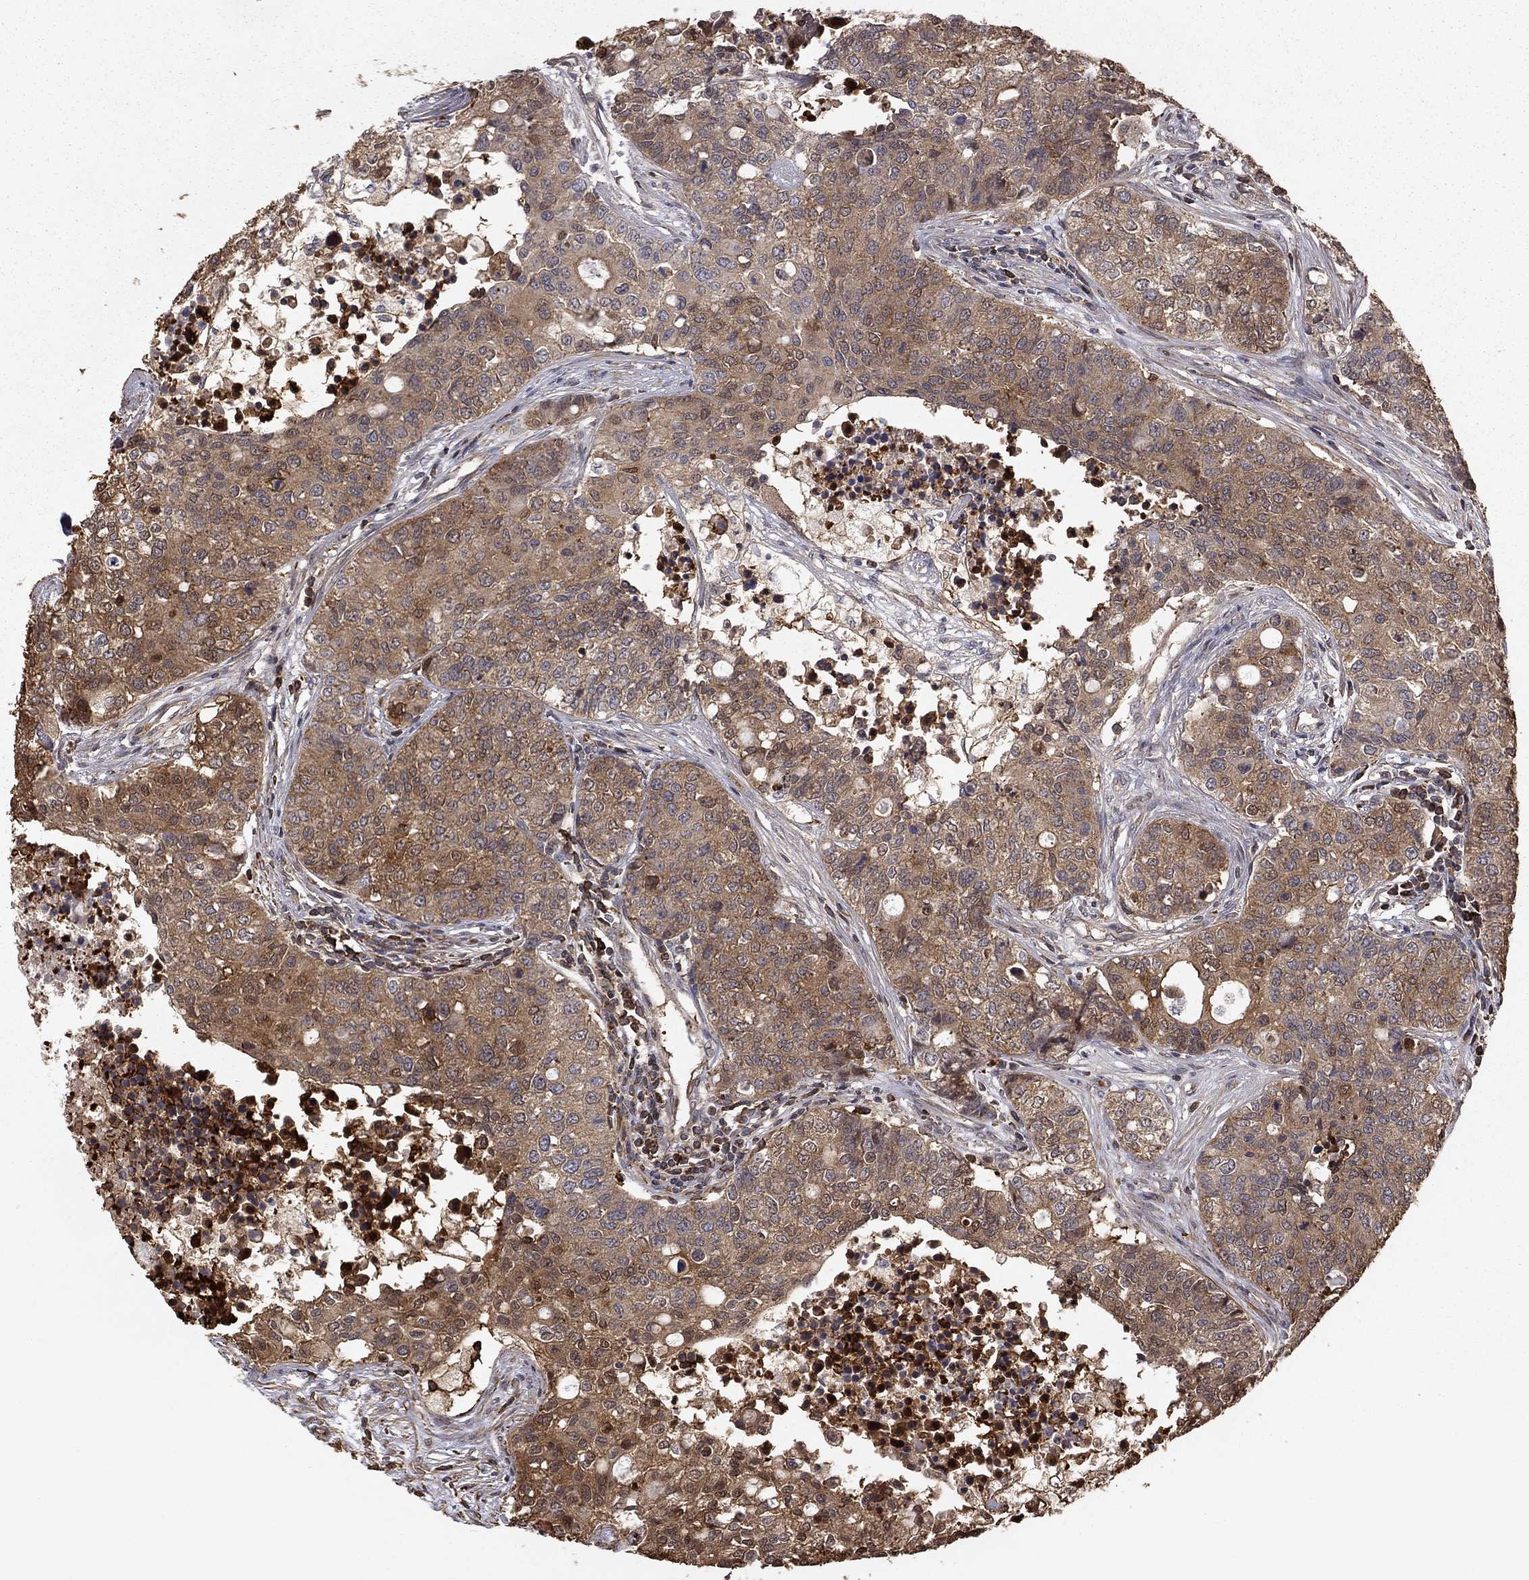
{"staining": {"intensity": "weak", "quantity": "25%-75%", "location": "cytoplasmic/membranous"}, "tissue": "carcinoid", "cell_type": "Tumor cells", "image_type": "cancer", "snomed": [{"axis": "morphology", "description": "Carcinoid, malignant, NOS"}, {"axis": "topography", "description": "Colon"}], "caption": "The image displays staining of carcinoid (malignant), revealing weak cytoplasmic/membranous protein staining (brown color) within tumor cells. The staining is performed using DAB brown chromogen to label protein expression. The nuclei are counter-stained blue using hematoxylin.", "gene": "HABP4", "patient": {"sex": "male", "age": 81}}